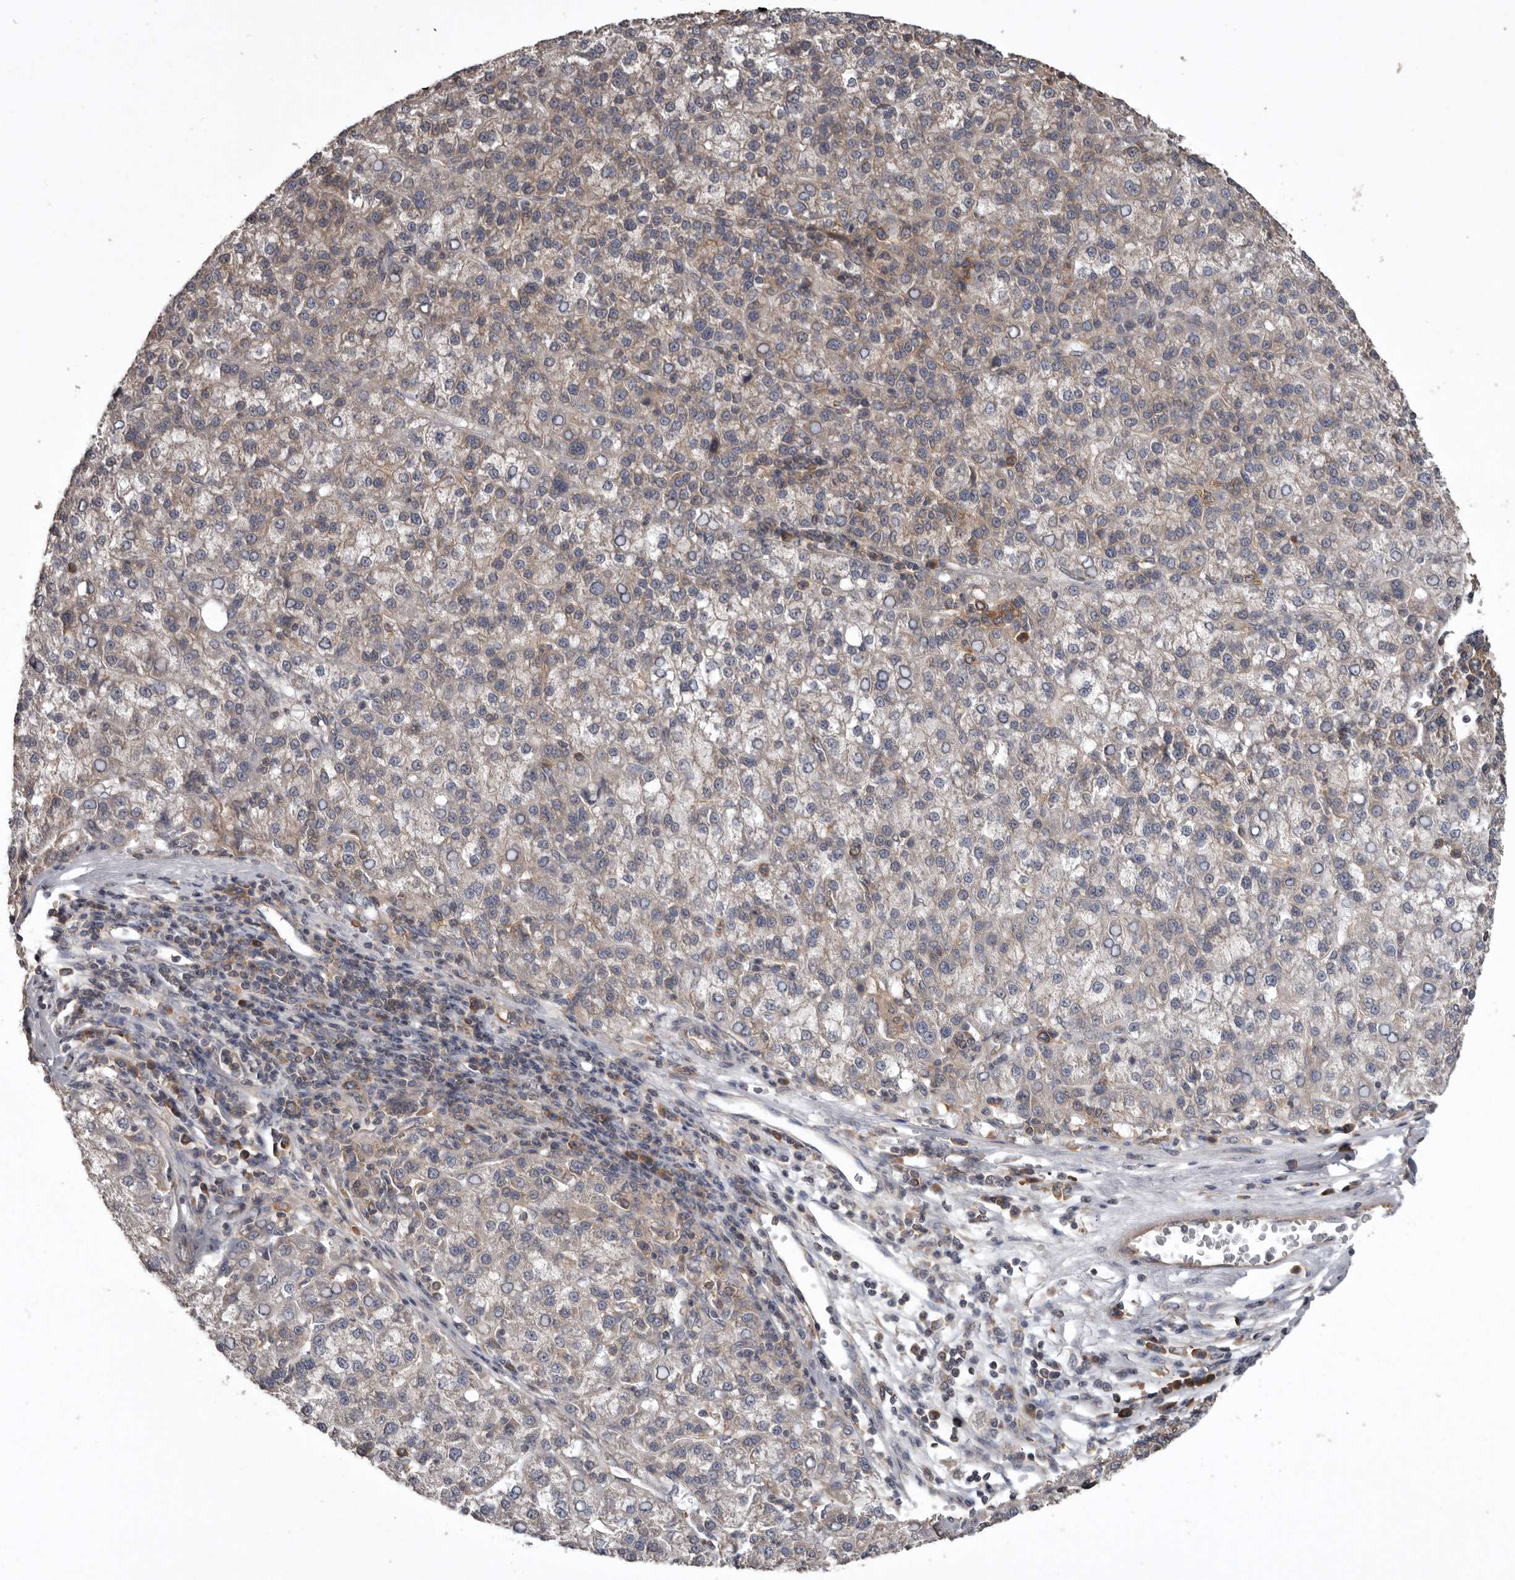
{"staining": {"intensity": "weak", "quantity": ">75%", "location": "cytoplasmic/membranous"}, "tissue": "liver cancer", "cell_type": "Tumor cells", "image_type": "cancer", "snomed": [{"axis": "morphology", "description": "Carcinoma, Hepatocellular, NOS"}, {"axis": "topography", "description": "Liver"}], "caption": "Liver cancer tissue reveals weak cytoplasmic/membranous positivity in approximately >75% of tumor cells (DAB (3,3'-diaminobenzidine) = brown stain, brightfield microscopy at high magnification).", "gene": "DARS1", "patient": {"sex": "female", "age": 58}}